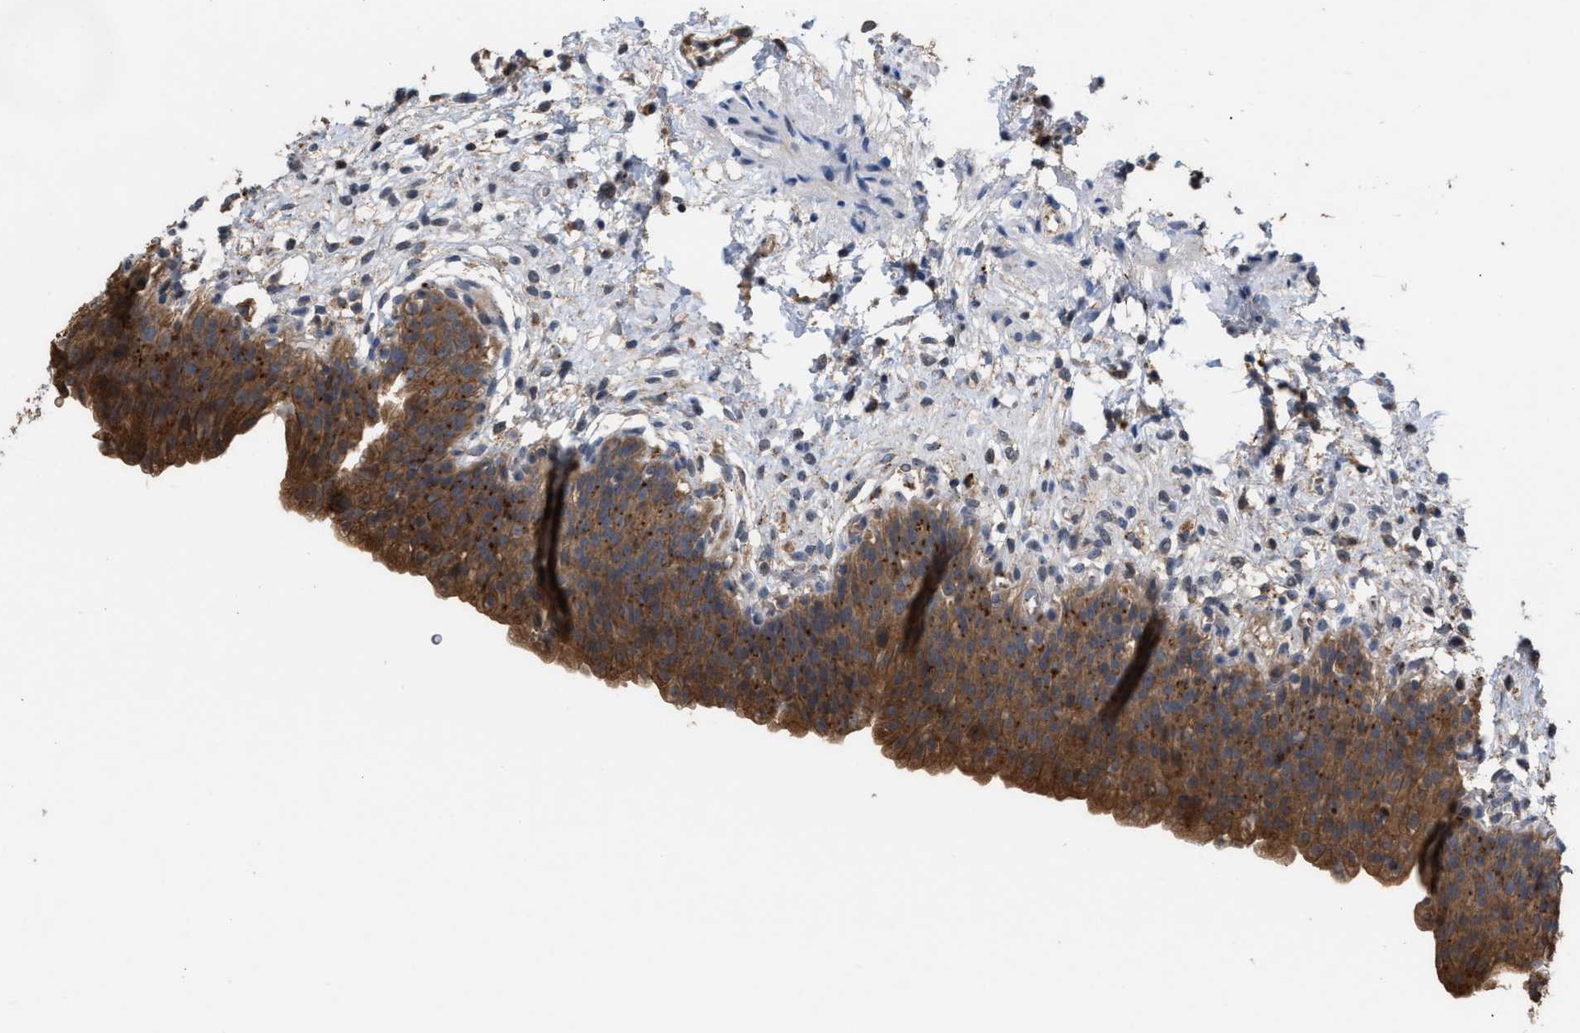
{"staining": {"intensity": "strong", "quantity": ">75%", "location": "cytoplasmic/membranous"}, "tissue": "urinary bladder", "cell_type": "Urothelial cells", "image_type": "normal", "snomed": [{"axis": "morphology", "description": "Normal tissue, NOS"}, {"axis": "topography", "description": "Urinary bladder"}], "caption": "Protein staining shows strong cytoplasmic/membranous positivity in approximately >75% of urothelial cells in benign urinary bladder.", "gene": "ELMO3", "patient": {"sex": "male", "age": 37}}